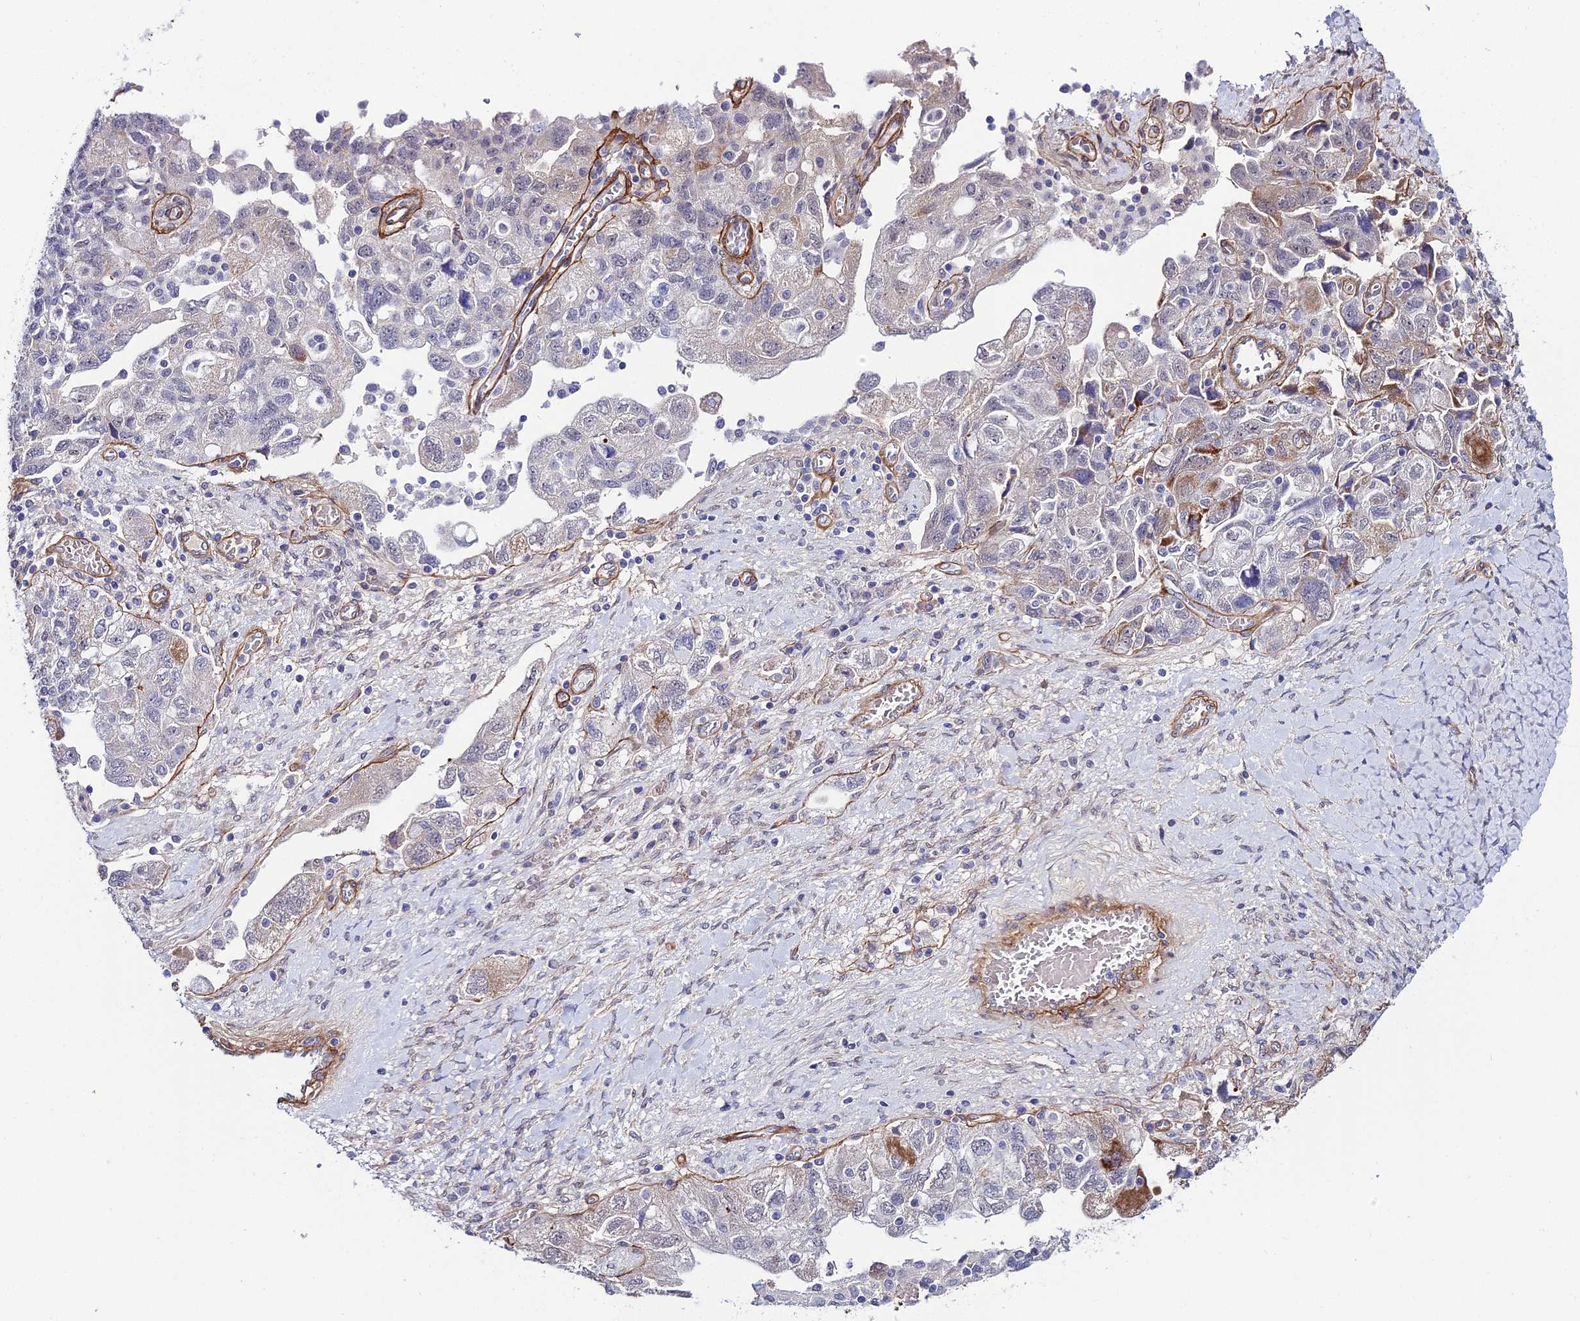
{"staining": {"intensity": "weak", "quantity": "<25%", "location": "cytoplasmic/membranous"}, "tissue": "ovarian cancer", "cell_type": "Tumor cells", "image_type": "cancer", "snomed": [{"axis": "morphology", "description": "Carcinoma, NOS"}, {"axis": "morphology", "description": "Cystadenocarcinoma, serous, NOS"}, {"axis": "topography", "description": "Ovary"}], "caption": "This is a image of immunohistochemistry staining of ovarian cancer, which shows no positivity in tumor cells. (Brightfield microscopy of DAB IHC at high magnification).", "gene": "SYT15", "patient": {"sex": "female", "age": 69}}